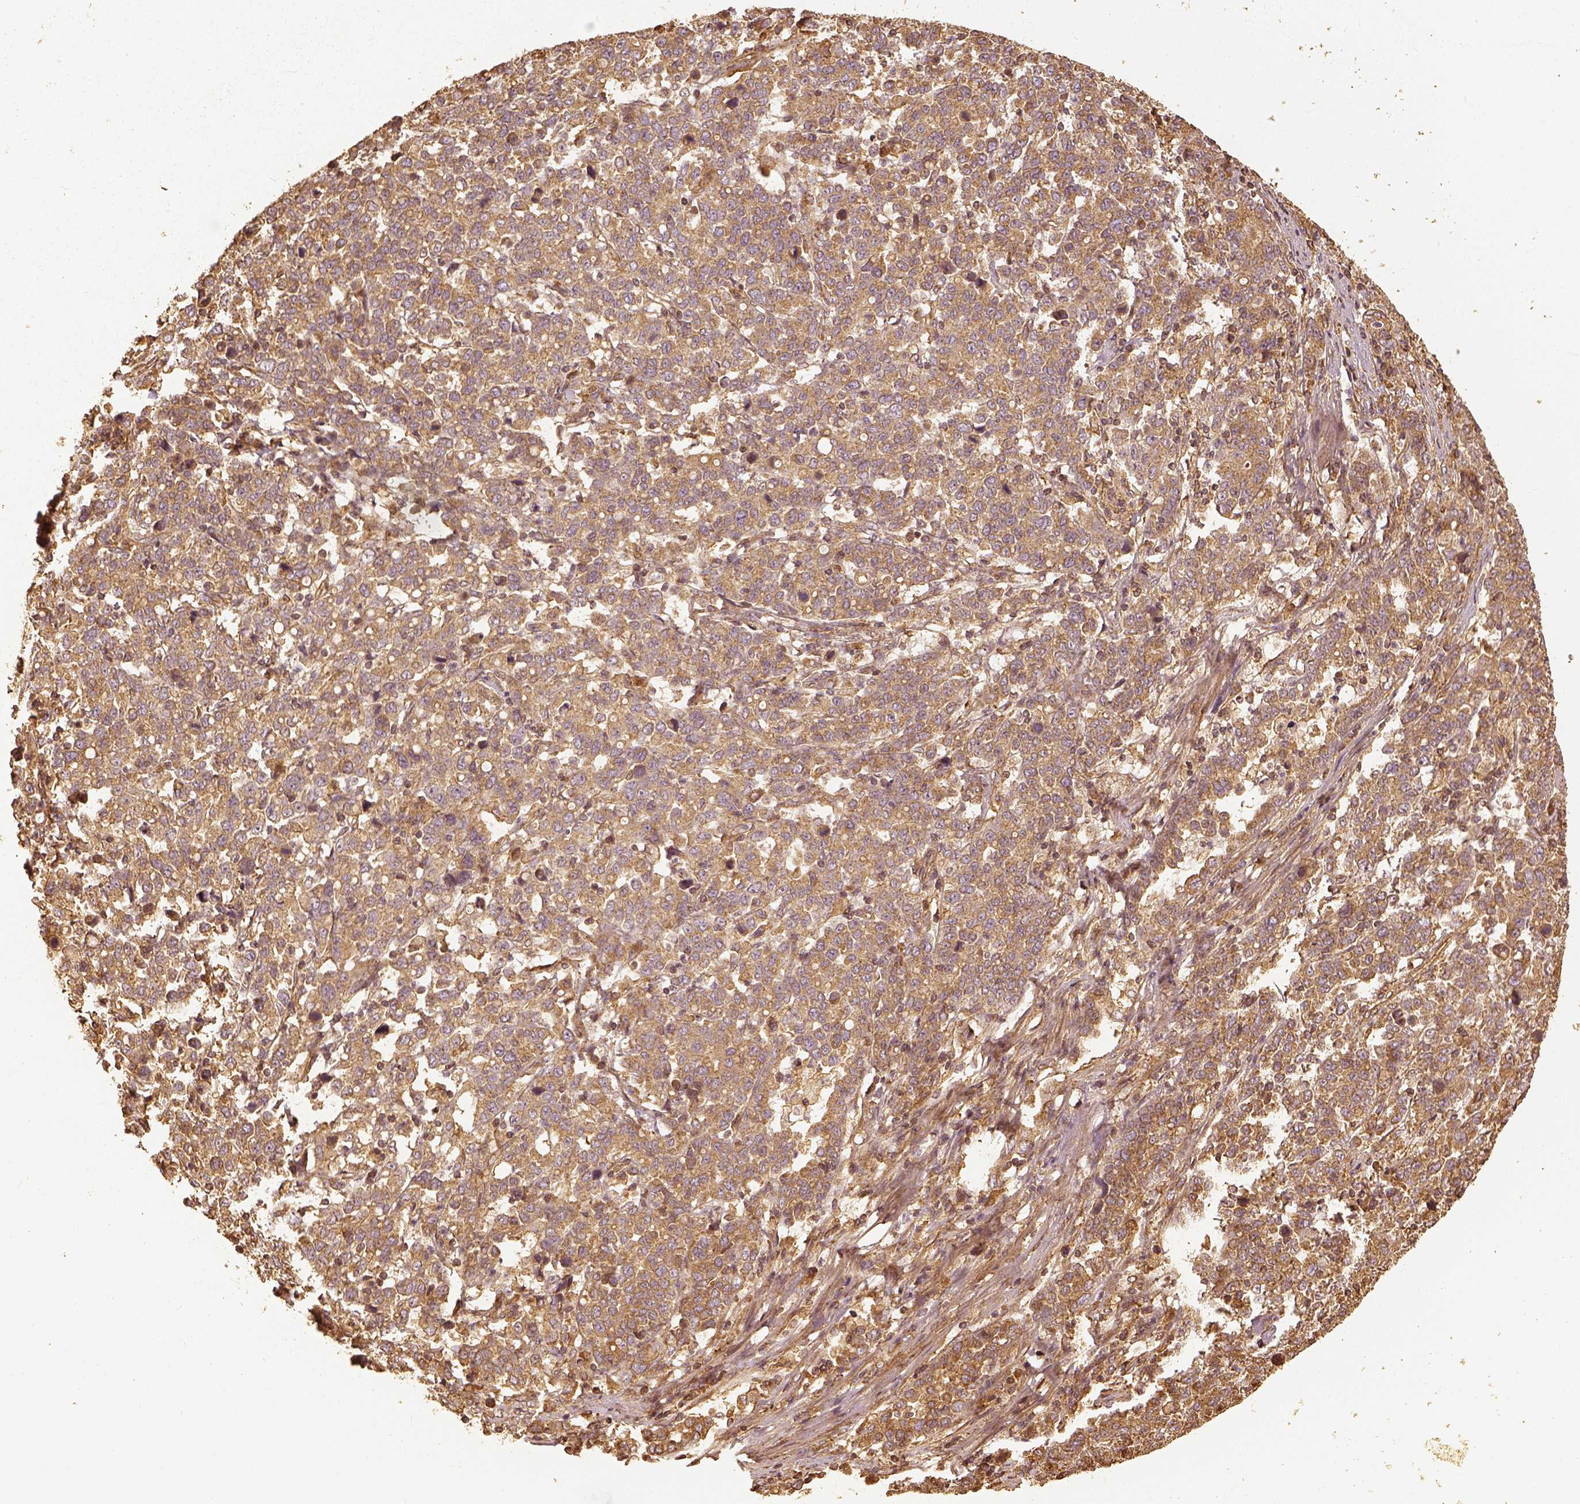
{"staining": {"intensity": "weak", "quantity": ">75%", "location": "cytoplasmic/membranous"}, "tissue": "stomach cancer", "cell_type": "Tumor cells", "image_type": "cancer", "snomed": [{"axis": "morphology", "description": "Adenocarcinoma, NOS"}, {"axis": "topography", "description": "Stomach, upper"}], "caption": "A photomicrograph of adenocarcinoma (stomach) stained for a protein shows weak cytoplasmic/membranous brown staining in tumor cells. (DAB (3,3'-diaminobenzidine) IHC with brightfield microscopy, high magnification).", "gene": "VEGFA", "patient": {"sex": "male", "age": 69}}